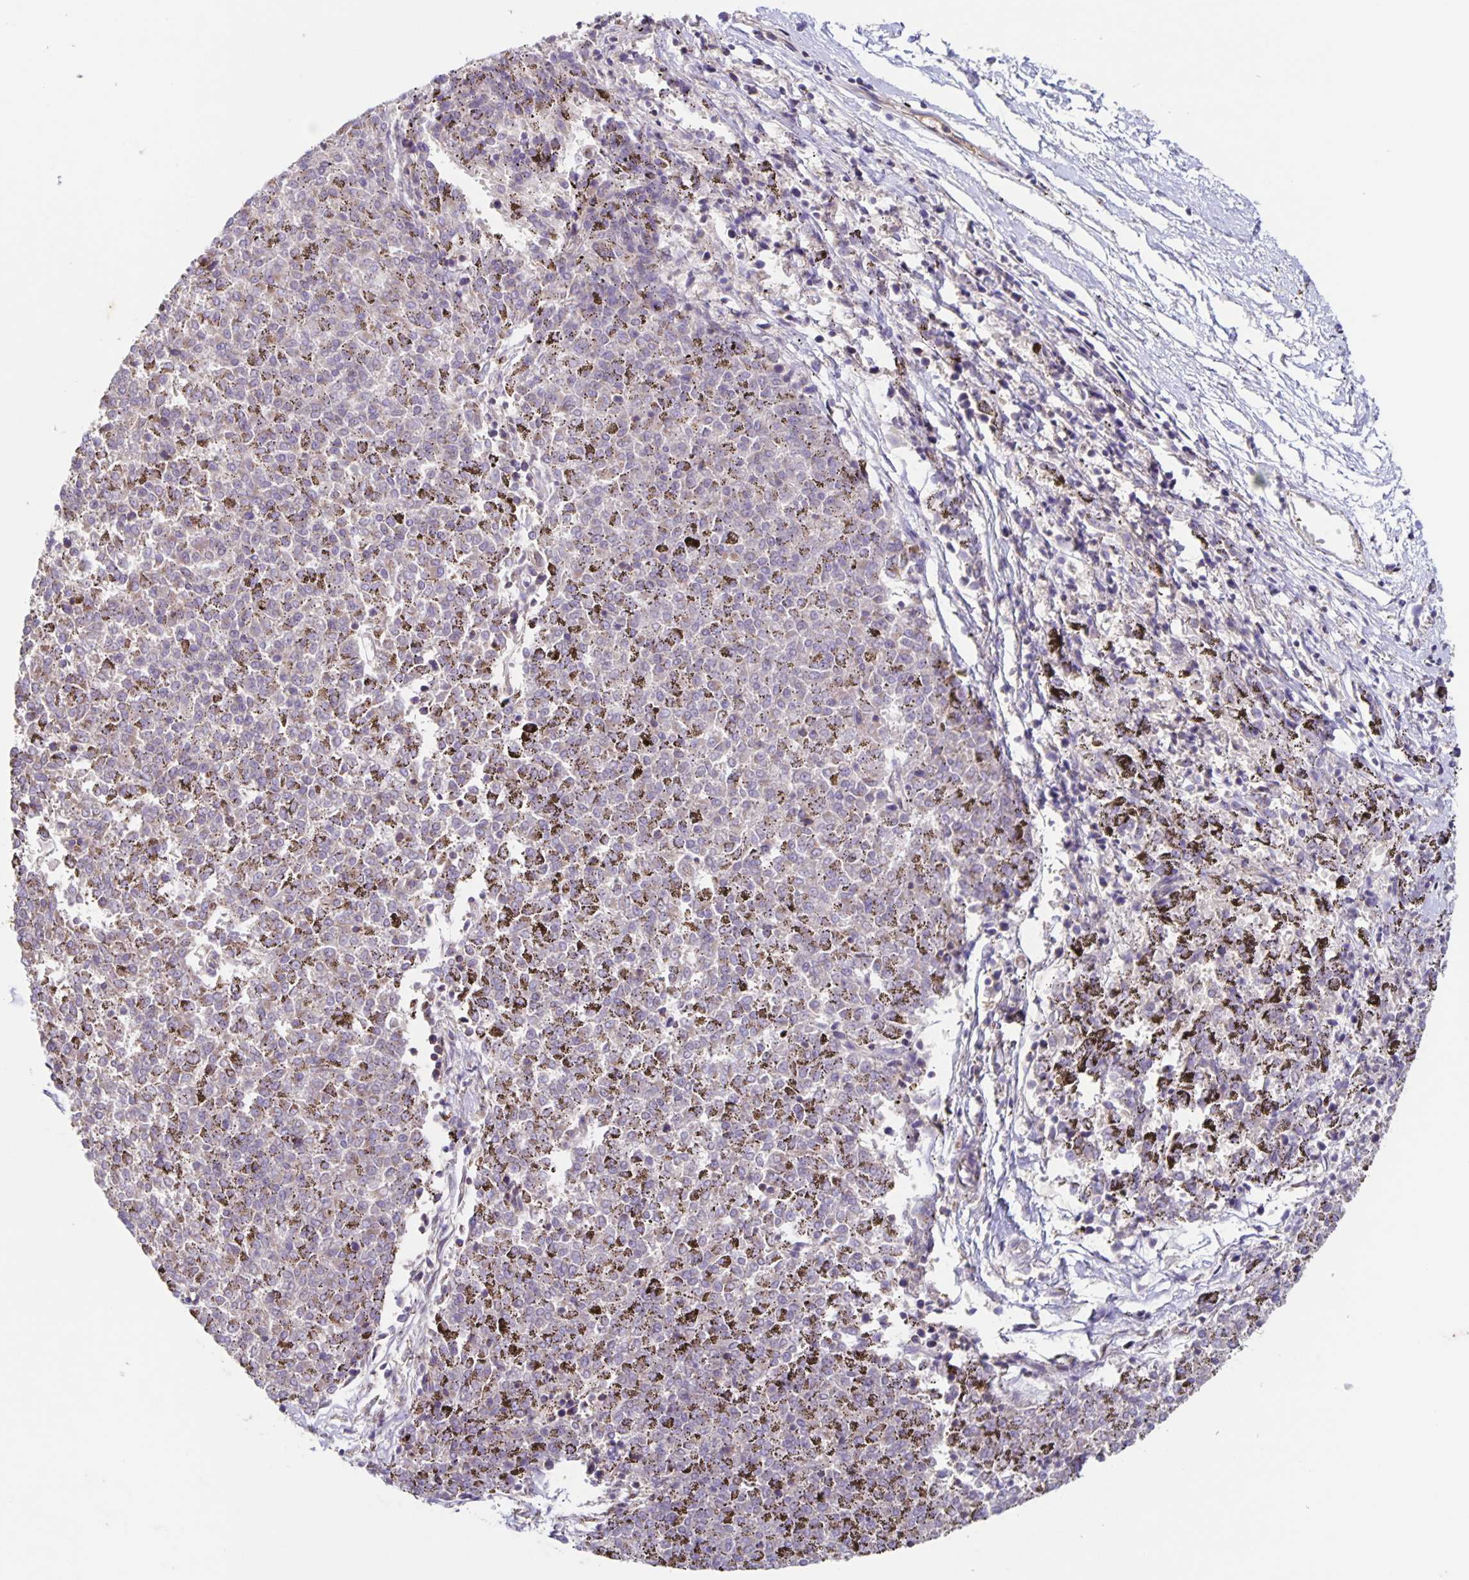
{"staining": {"intensity": "negative", "quantity": "none", "location": "none"}, "tissue": "melanoma", "cell_type": "Tumor cells", "image_type": "cancer", "snomed": [{"axis": "morphology", "description": "Malignant melanoma, NOS"}, {"axis": "topography", "description": "Skin"}], "caption": "Immunohistochemical staining of melanoma exhibits no significant expression in tumor cells. (Stains: DAB (3,3'-diaminobenzidine) IHC with hematoxylin counter stain, Microscopy: brightfield microscopy at high magnification).", "gene": "ITGA2", "patient": {"sex": "female", "age": 72}}